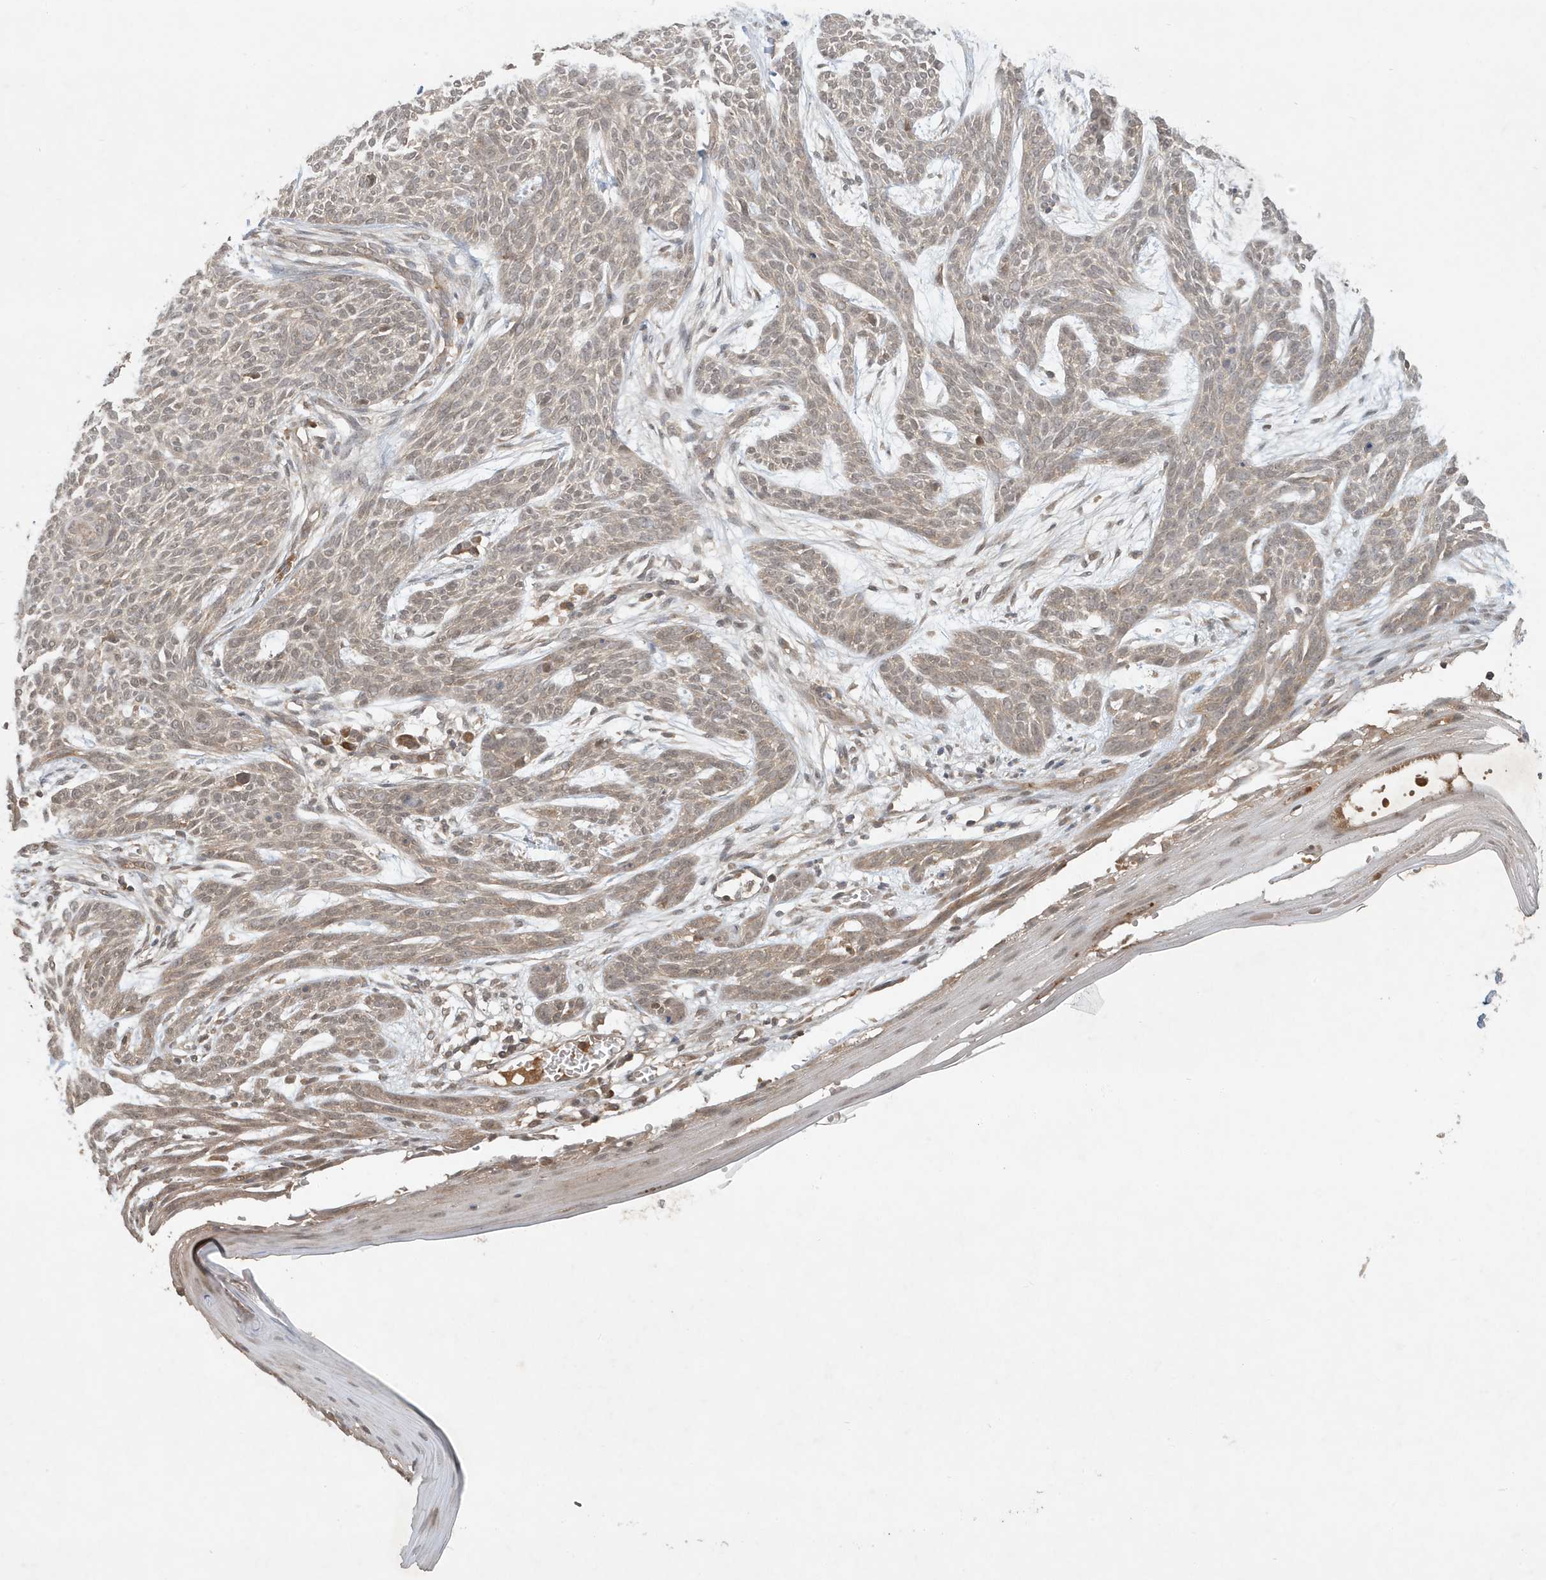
{"staining": {"intensity": "weak", "quantity": "25%-75%", "location": "cytoplasmic/membranous,nuclear"}, "tissue": "skin cancer", "cell_type": "Tumor cells", "image_type": "cancer", "snomed": [{"axis": "morphology", "description": "Basal cell carcinoma"}, {"axis": "topography", "description": "Skin"}], "caption": "A histopathology image showing weak cytoplasmic/membranous and nuclear staining in approximately 25%-75% of tumor cells in skin cancer, as visualized by brown immunohistochemical staining.", "gene": "ABCB9", "patient": {"sex": "female", "age": 59}}